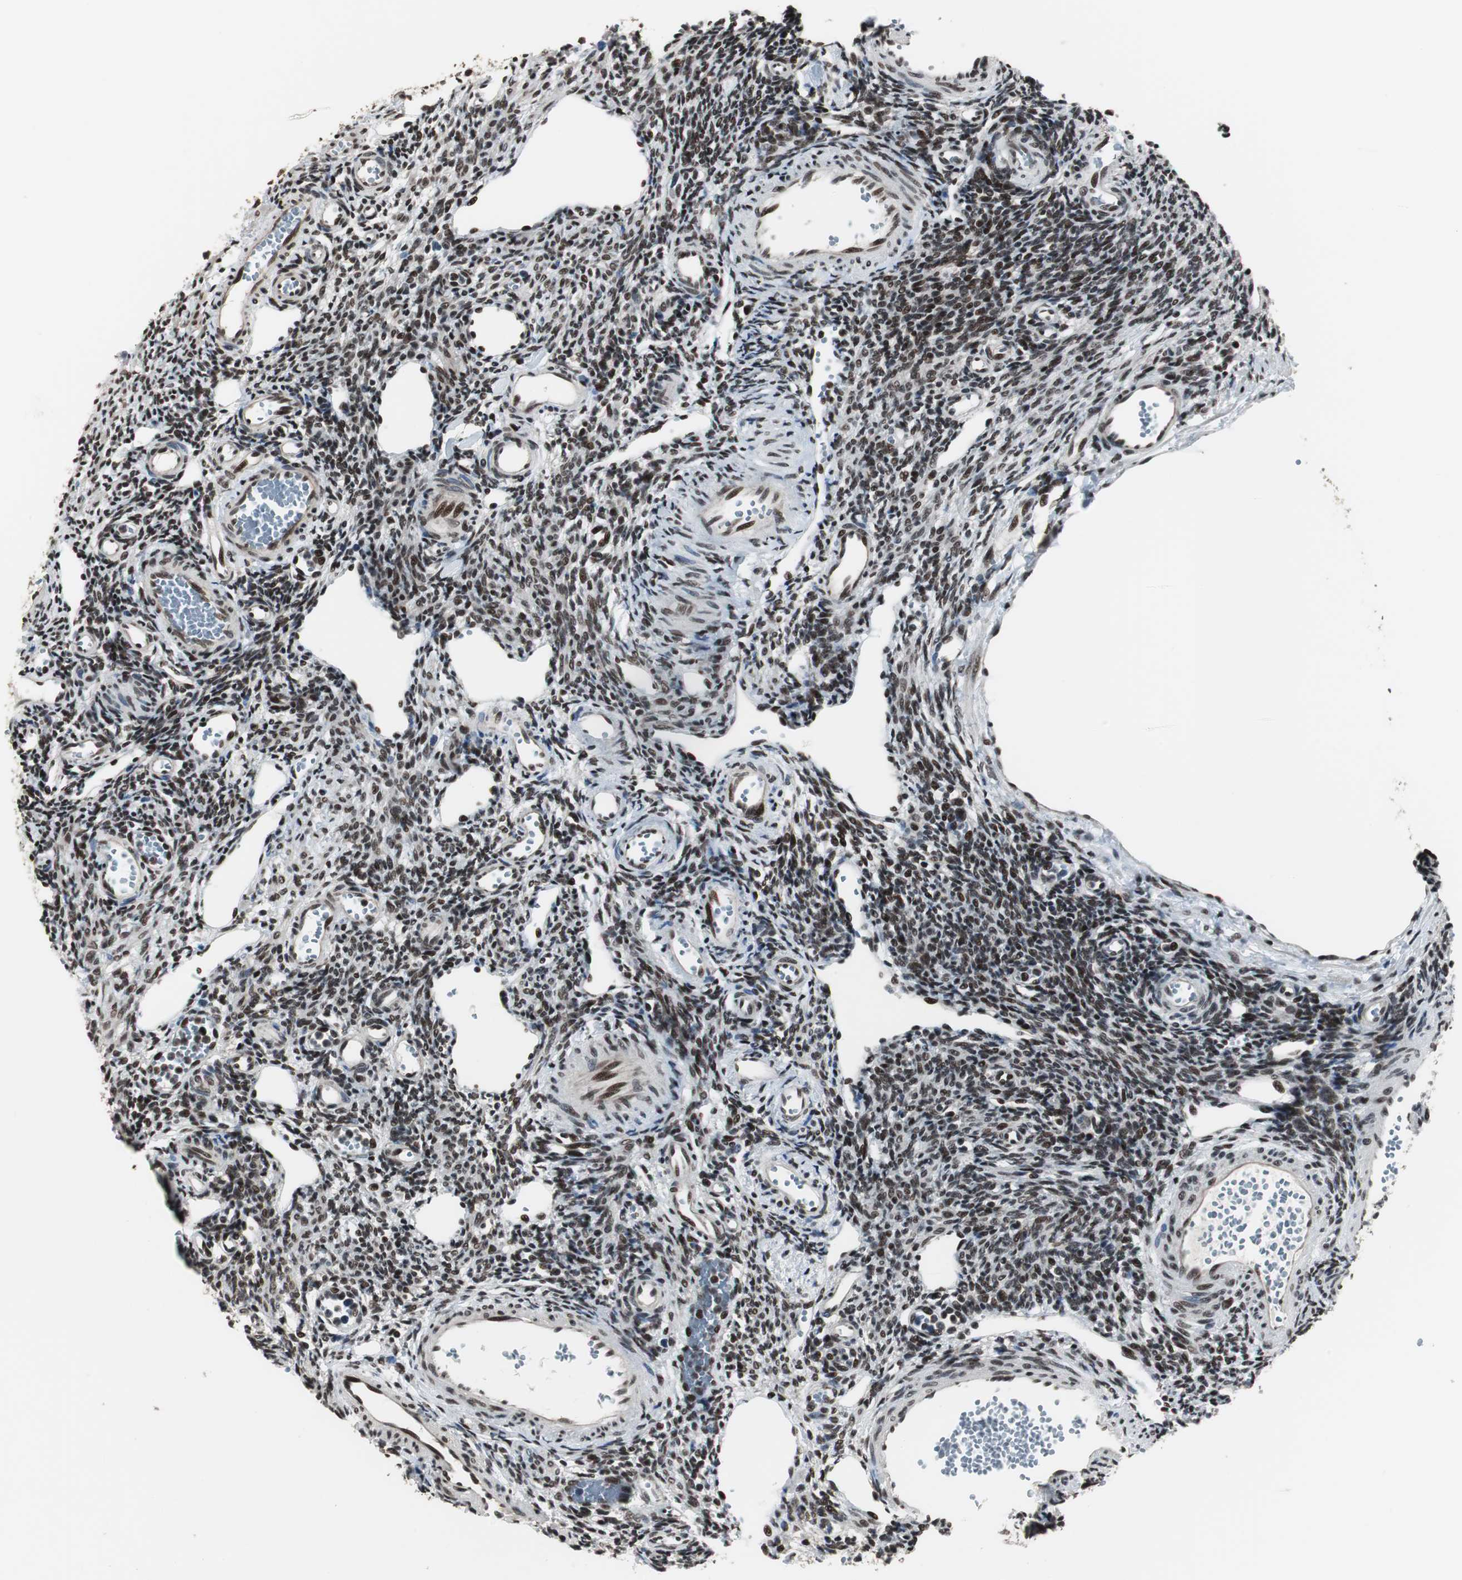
{"staining": {"intensity": "strong", "quantity": ">75%", "location": "nuclear"}, "tissue": "ovary", "cell_type": "Ovarian stroma cells", "image_type": "normal", "snomed": [{"axis": "morphology", "description": "Normal tissue, NOS"}, {"axis": "topography", "description": "Ovary"}], "caption": "Protein expression analysis of benign human ovary reveals strong nuclear positivity in about >75% of ovarian stroma cells.", "gene": "CDK9", "patient": {"sex": "female", "age": 33}}